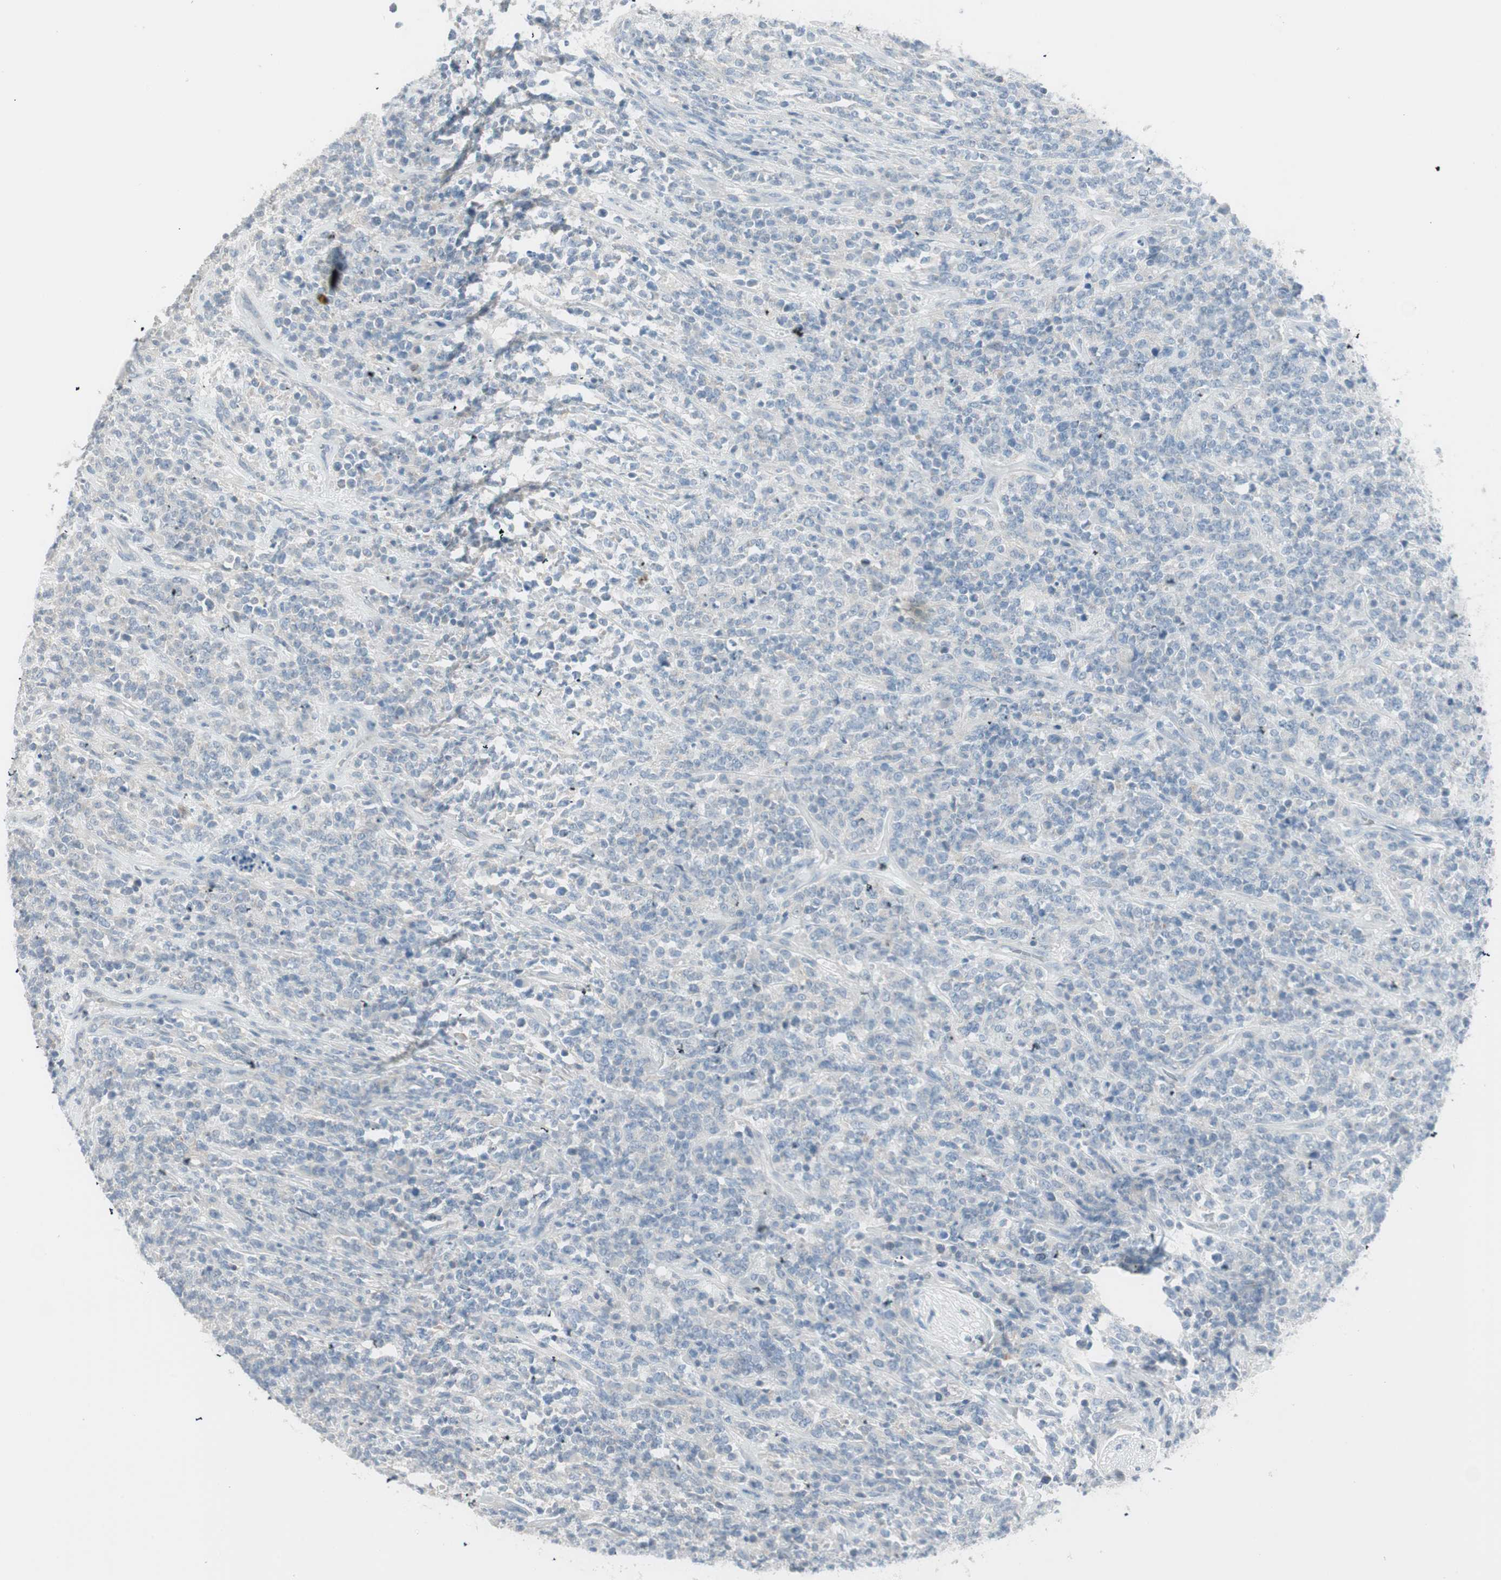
{"staining": {"intensity": "negative", "quantity": "none", "location": "none"}, "tissue": "lymphoma", "cell_type": "Tumor cells", "image_type": "cancer", "snomed": [{"axis": "morphology", "description": "Malignant lymphoma, non-Hodgkin's type, High grade"}, {"axis": "topography", "description": "Soft tissue"}], "caption": "Human high-grade malignant lymphoma, non-Hodgkin's type stained for a protein using immunohistochemistry (IHC) shows no expression in tumor cells.", "gene": "ITLN2", "patient": {"sex": "male", "age": 18}}